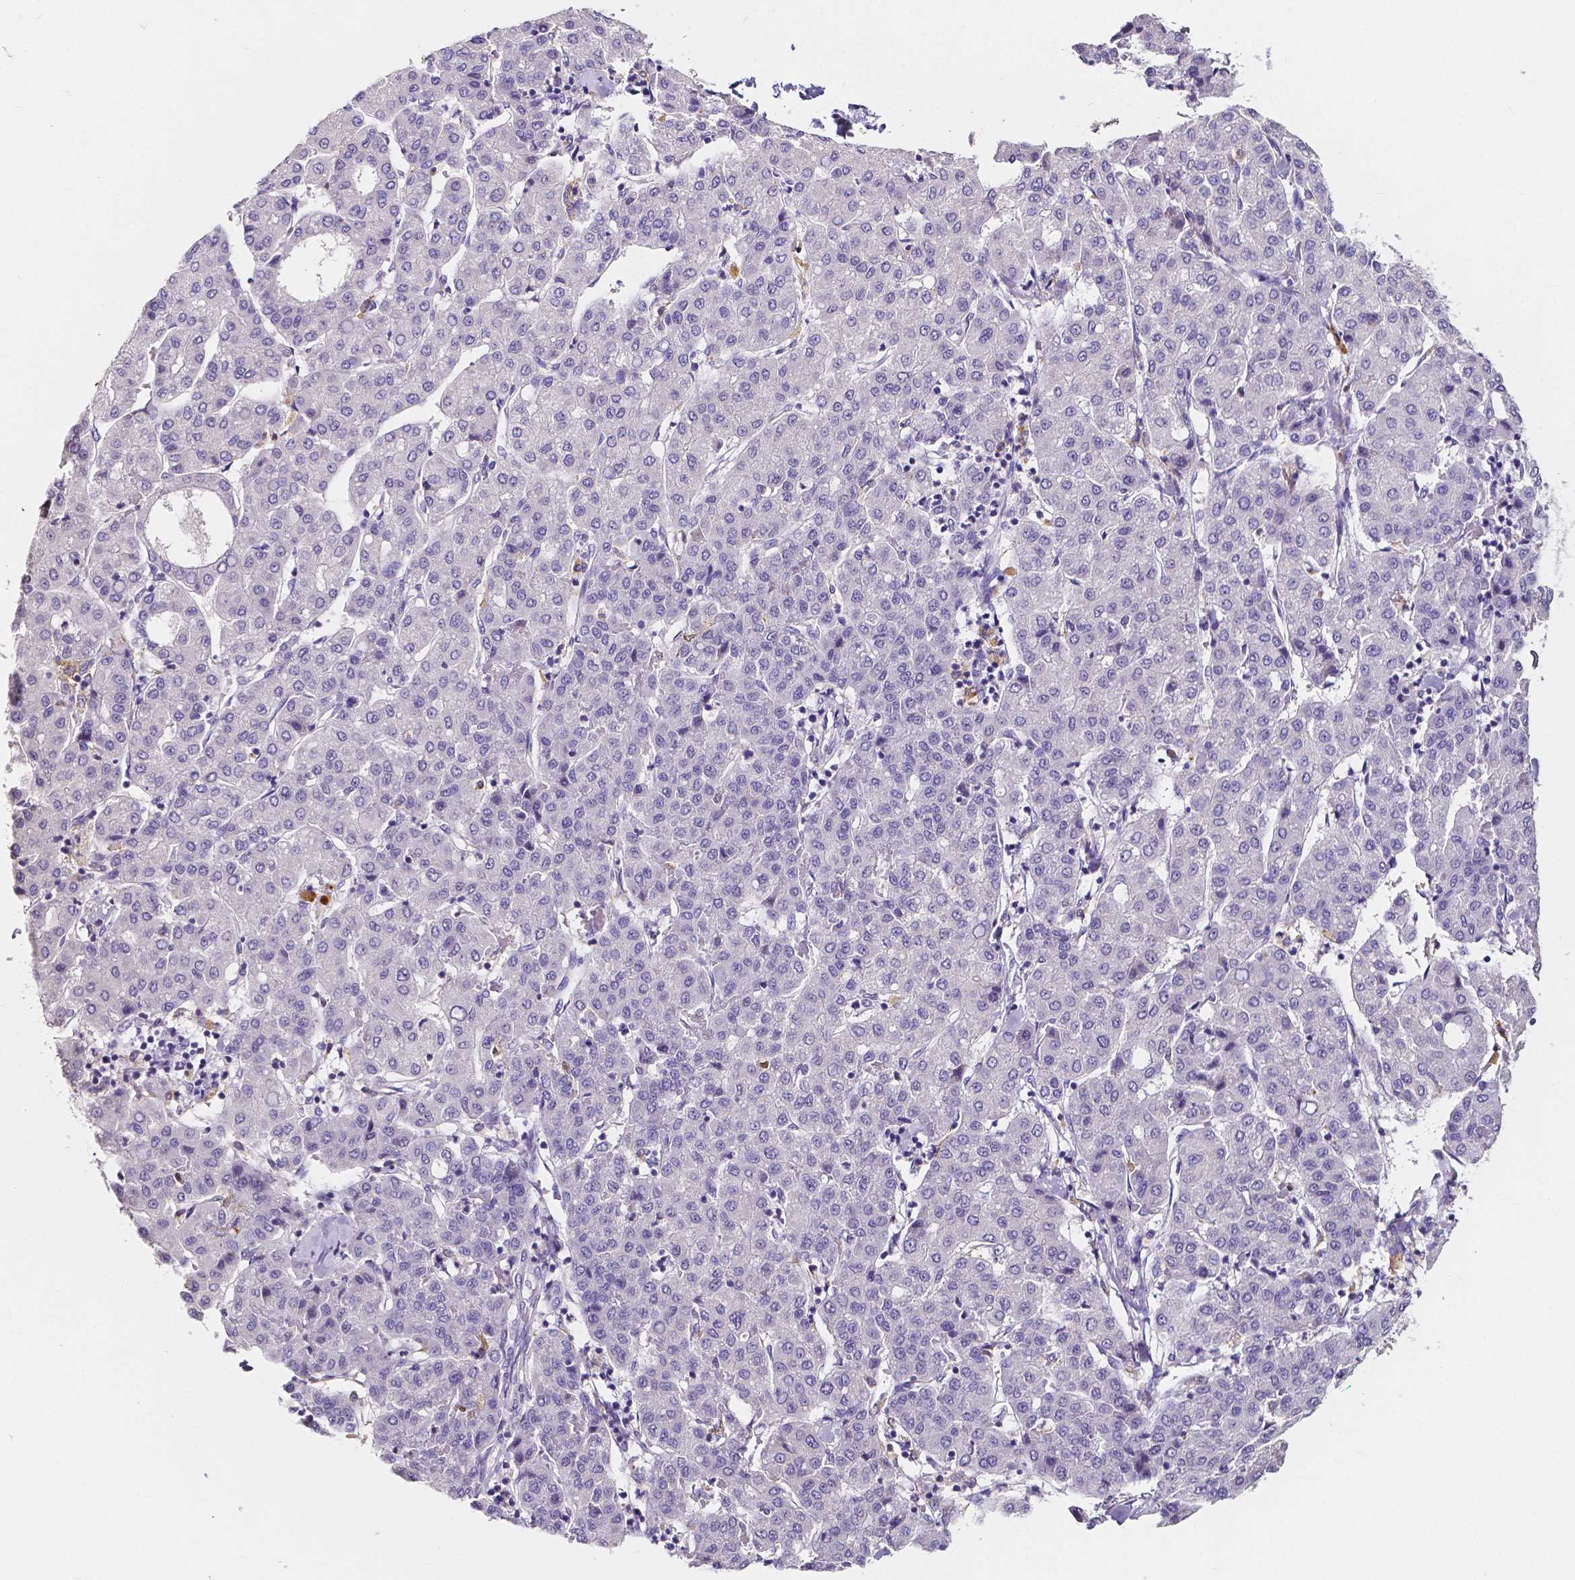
{"staining": {"intensity": "negative", "quantity": "none", "location": "none"}, "tissue": "liver cancer", "cell_type": "Tumor cells", "image_type": "cancer", "snomed": [{"axis": "morphology", "description": "Carcinoma, Hepatocellular, NOS"}, {"axis": "topography", "description": "Liver"}], "caption": "Immunohistochemical staining of human liver cancer (hepatocellular carcinoma) demonstrates no significant staining in tumor cells.", "gene": "ACP5", "patient": {"sex": "male", "age": 65}}